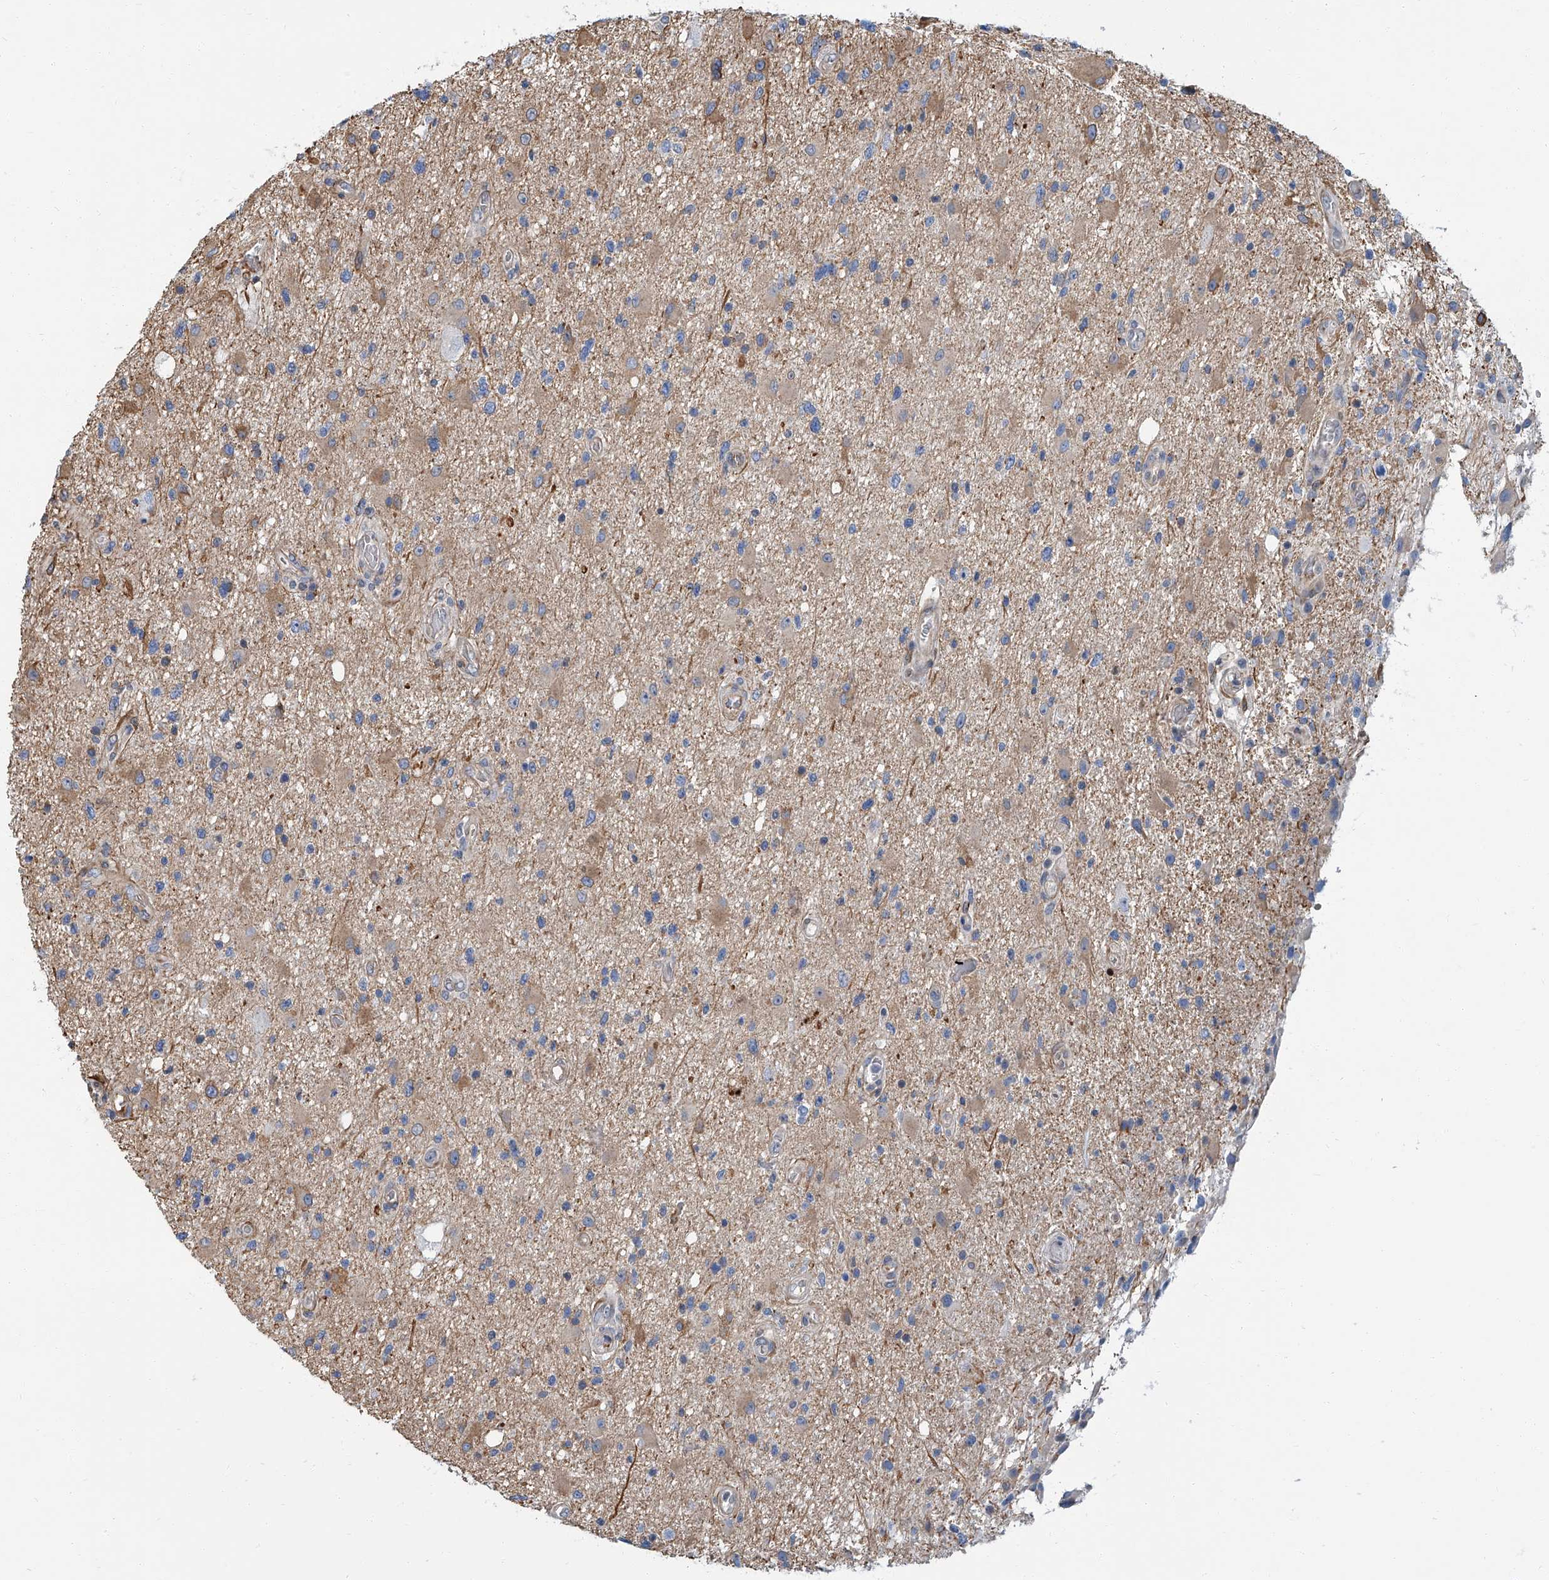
{"staining": {"intensity": "moderate", "quantity": "25%-75%", "location": "cytoplasmic/membranous"}, "tissue": "glioma", "cell_type": "Tumor cells", "image_type": "cancer", "snomed": [{"axis": "morphology", "description": "Glioma, malignant, High grade"}, {"axis": "topography", "description": "Brain"}], "caption": "Glioma stained for a protein reveals moderate cytoplasmic/membranous positivity in tumor cells.", "gene": "PSMB10", "patient": {"sex": "male", "age": 33}}